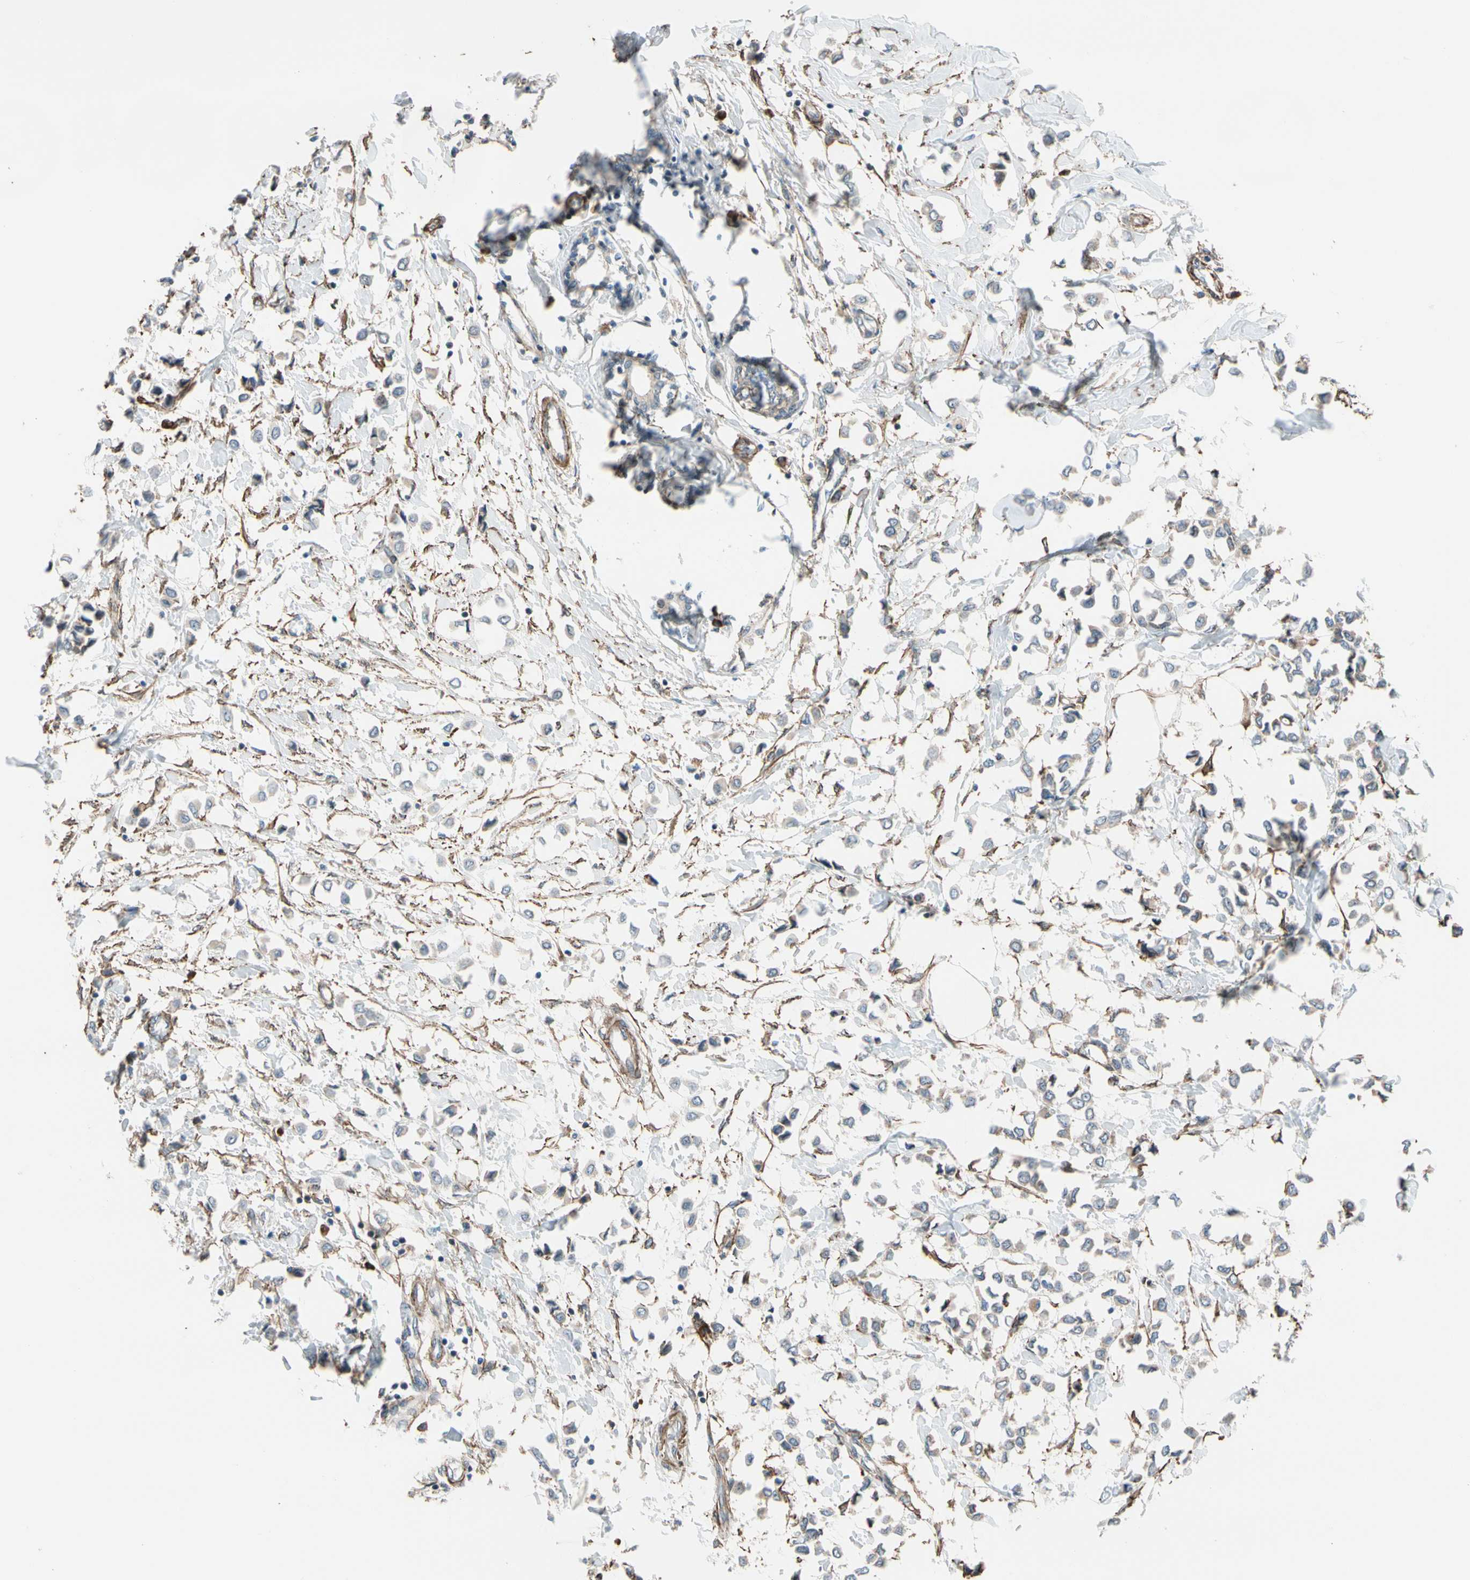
{"staining": {"intensity": "weak", "quantity": "<25%", "location": "cytoplasmic/membranous"}, "tissue": "breast cancer", "cell_type": "Tumor cells", "image_type": "cancer", "snomed": [{"axis": "morphology", "description": "Lobular carcinoma"}, {"axis": "topography", "description": "Breast"}], "caption": "Breast lobular carcinoma stained for a protein using immunohistochemistry (IHC) demonstrates no expression tumor cells.", "gene": "LIMK2", "patient": {"sex": "female", "age": 51}}